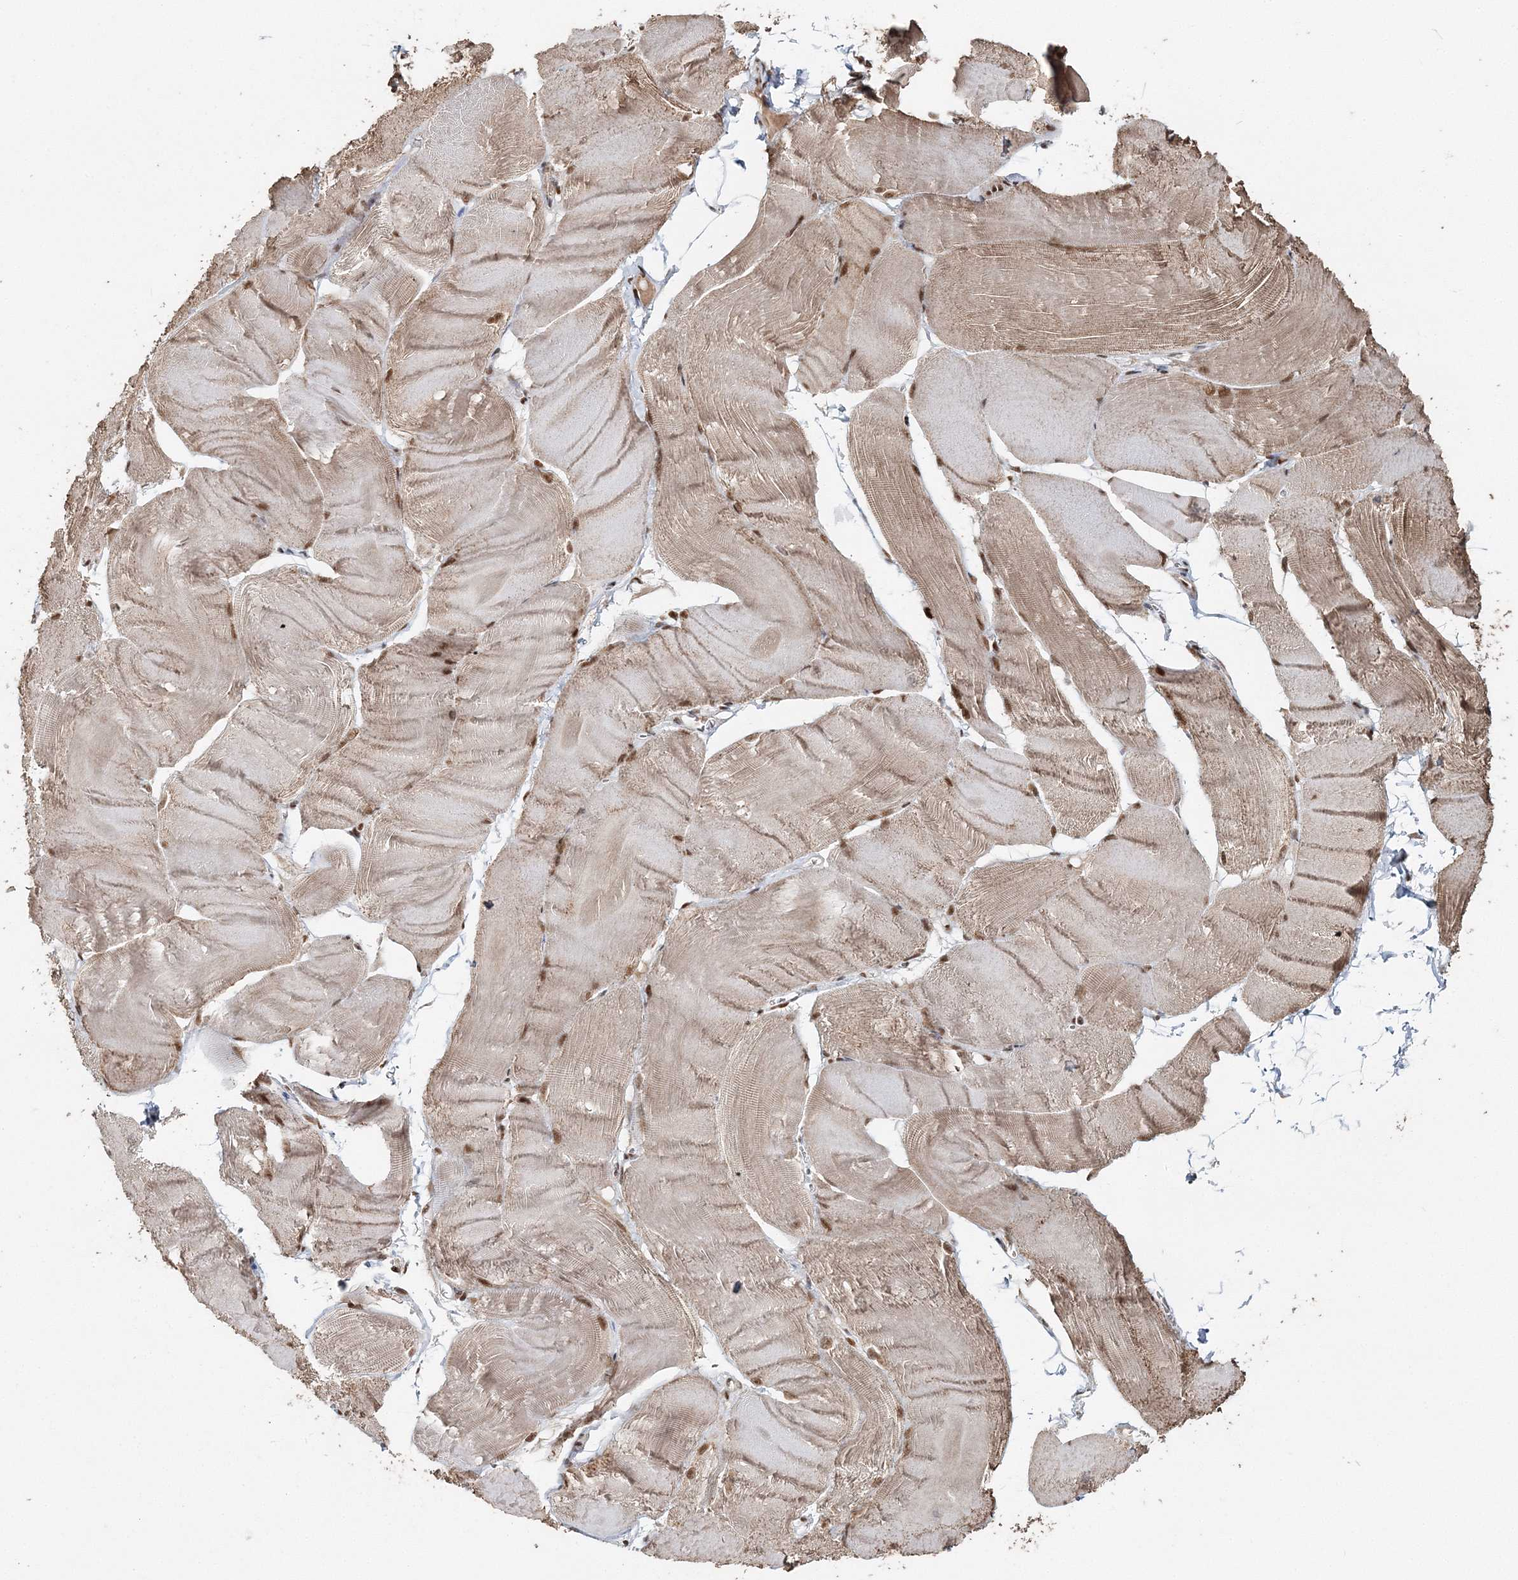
{"staining": {"intensity": "moderate", "quantity": ">75%", "location": "cytoplasmic/membranous,nuclear"}, "tissue": "skeletal muscle", "cell_type": "Myocytes", "image_type": "normal", "snomed": [{"axis": "morphology", "description": "Normal tissue, NOS"}, {"axis": "morphology", "description": "Basal cell carcinoma"}, {"axis": "topography", "description": "Skeletal muscle"}], "caption": "This is an image of immunohistochemistry staining of benign skeletal muscle, which shows moderate expression in the cytoplasmic/membranous,nuclear of myocytes.", "gene": "ENSG00000290315", "patient": {"sex": "female", "age": 64}}